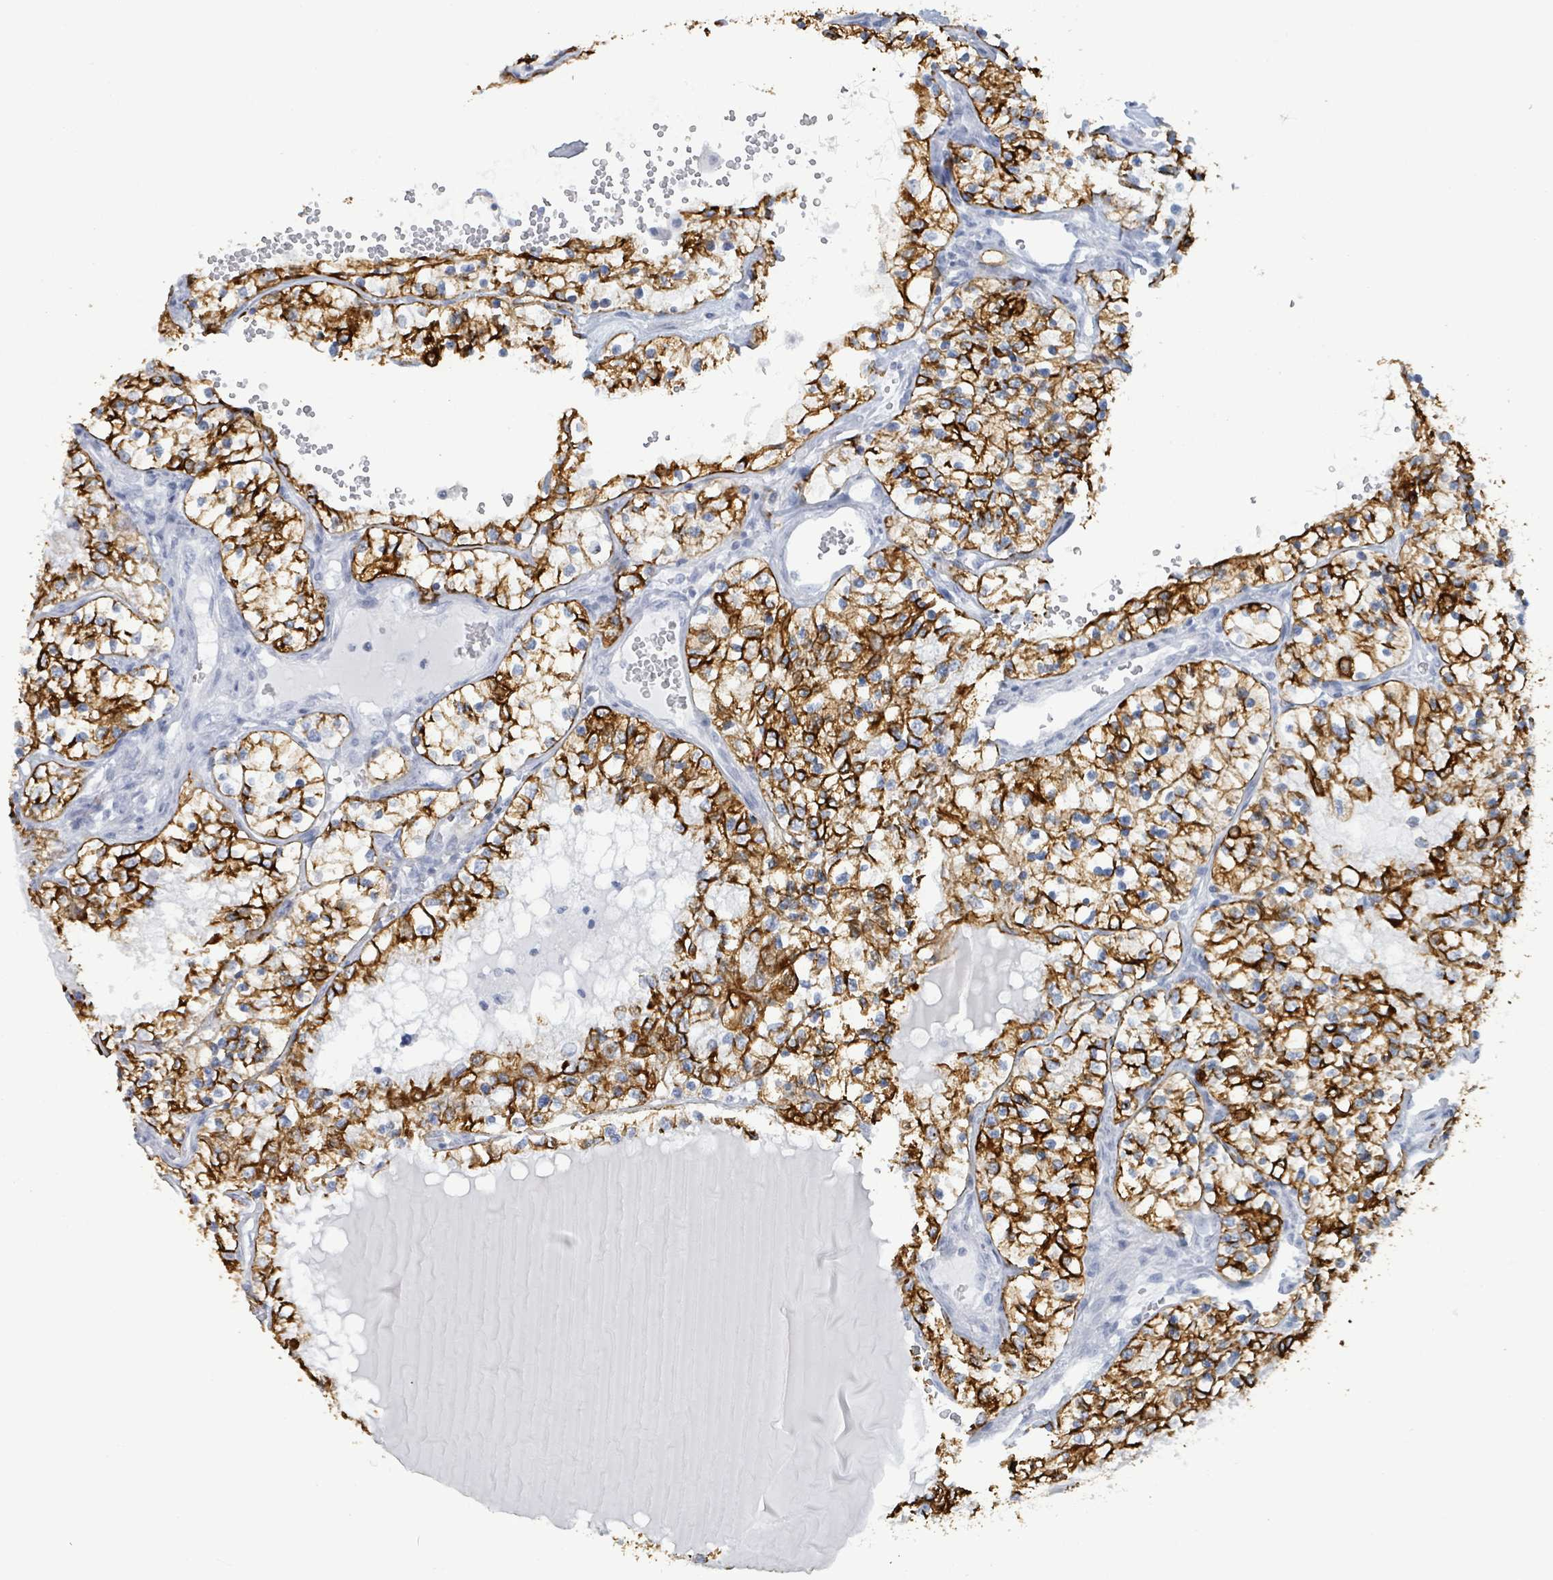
{"staining": {"intensity": "strong", "quantity": "25%-75%", "location": "cytoplasmic/membranous"}, "tissue": "renal cancer", "cell_type": "Tumor cells", "image_type": "cancer", "snomed": [{"axis": "morphology", "description": "Adenocarcinoma, NOS"}, {"axis": "topography", "description": "Kidney"}], "caption": "DAB (3,3'-diaminobenzidine) immunohistochemical staining of adenocarcinoma (renal) reveals strong cytoplasmic/membranous protein expression in about 25%-75% of tumor cells.", "gene": "KRT8", "patient": {"sex": "female", "age": 69}}